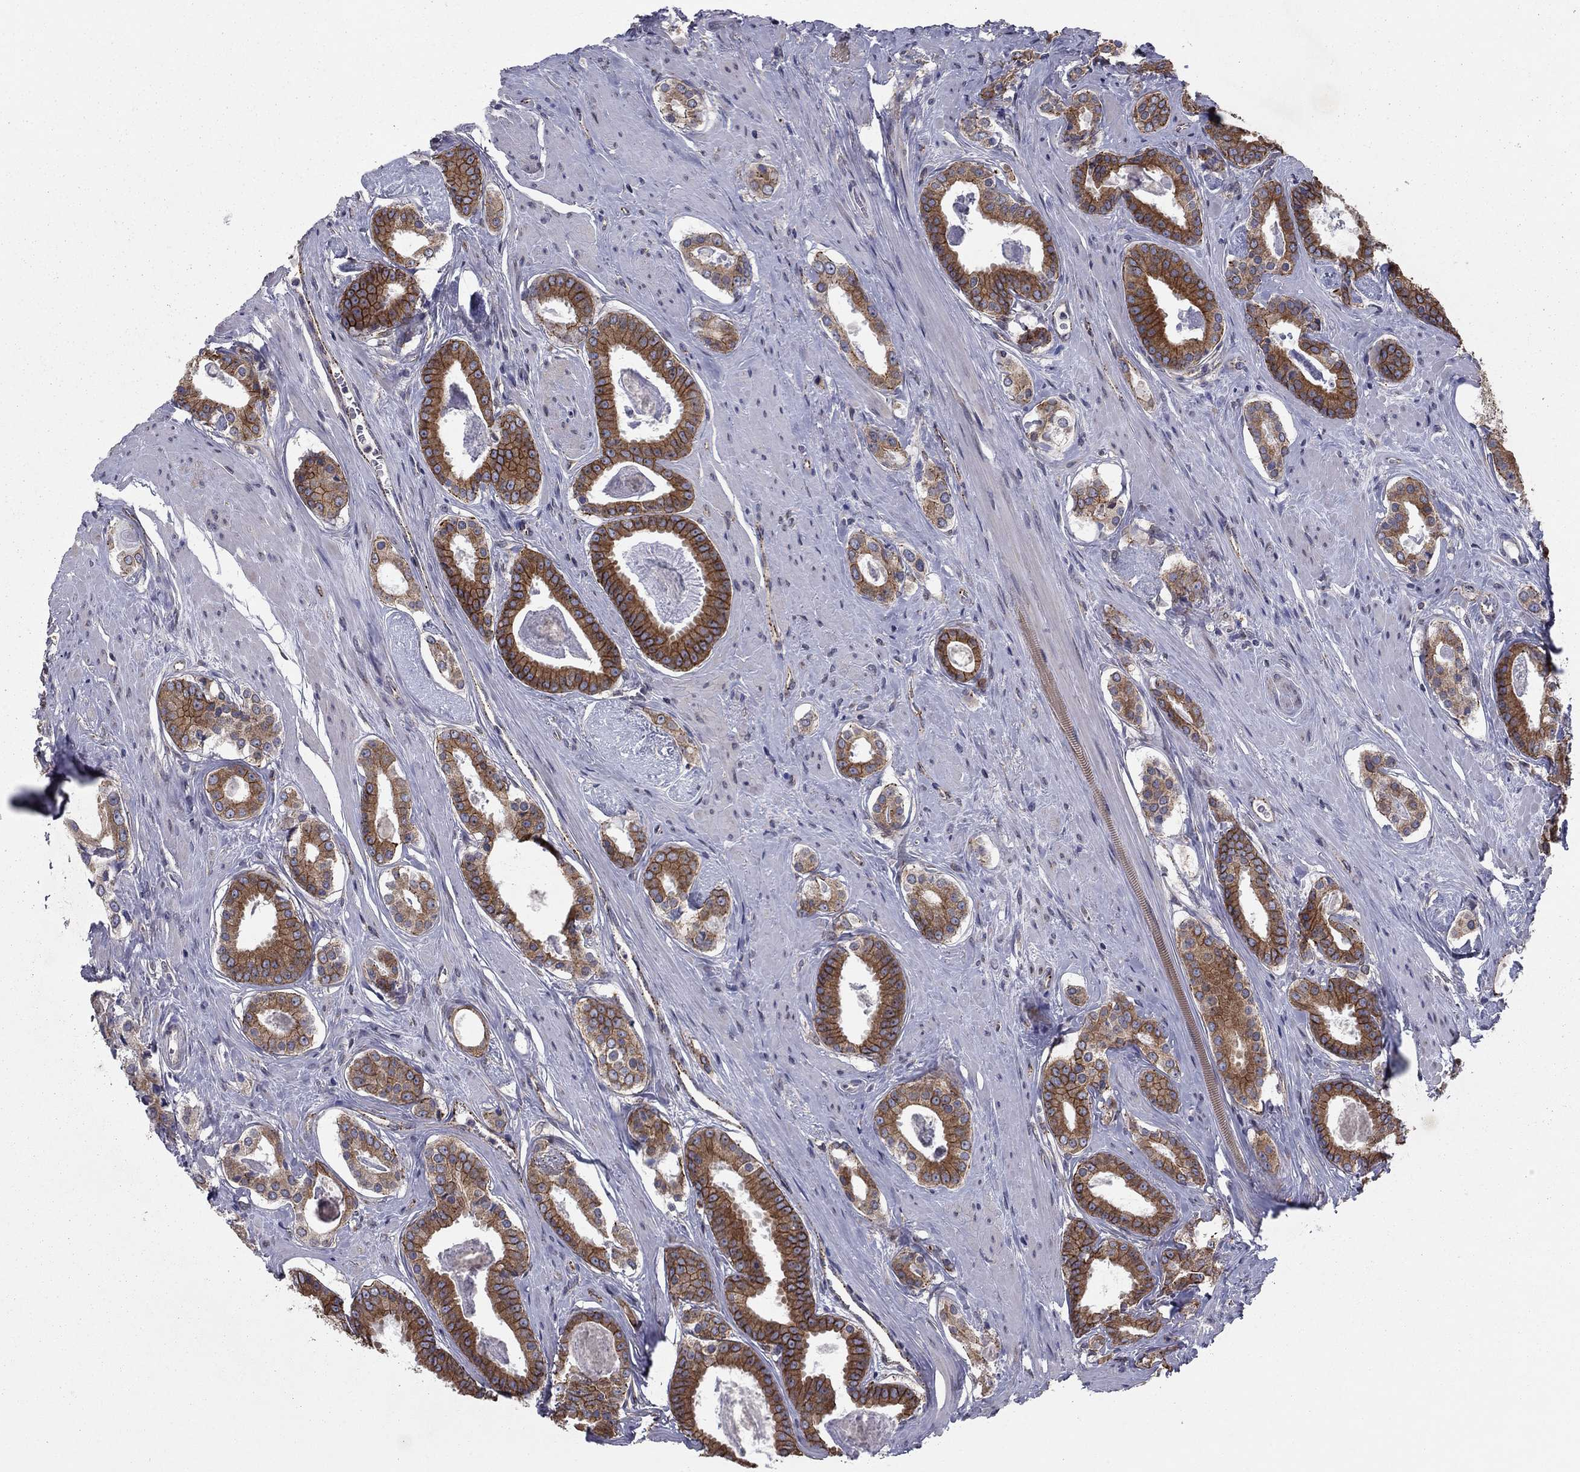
{"staining": {"intensity": "strong", "quantity": ">75%", "location": "cytoplasmic/membranous"}, "tissue": "prostate cancer", "cell_type": "Tumor cells", "image_type": "cancer", "snomed": [{"axis": "morphology", "description": "Adenocarcinoma, NOS"}, {"axis": "topography", "description": "Prostate"}], "caption": "DAB immunohistochemical staining of prostate cancer (adenocarcinoma) displays strong cytoplasmic/membranous protein expression in about >75% of tumor cells.", "gene": "YIF1A", "patient": {"sex": "male", "age": 61}}